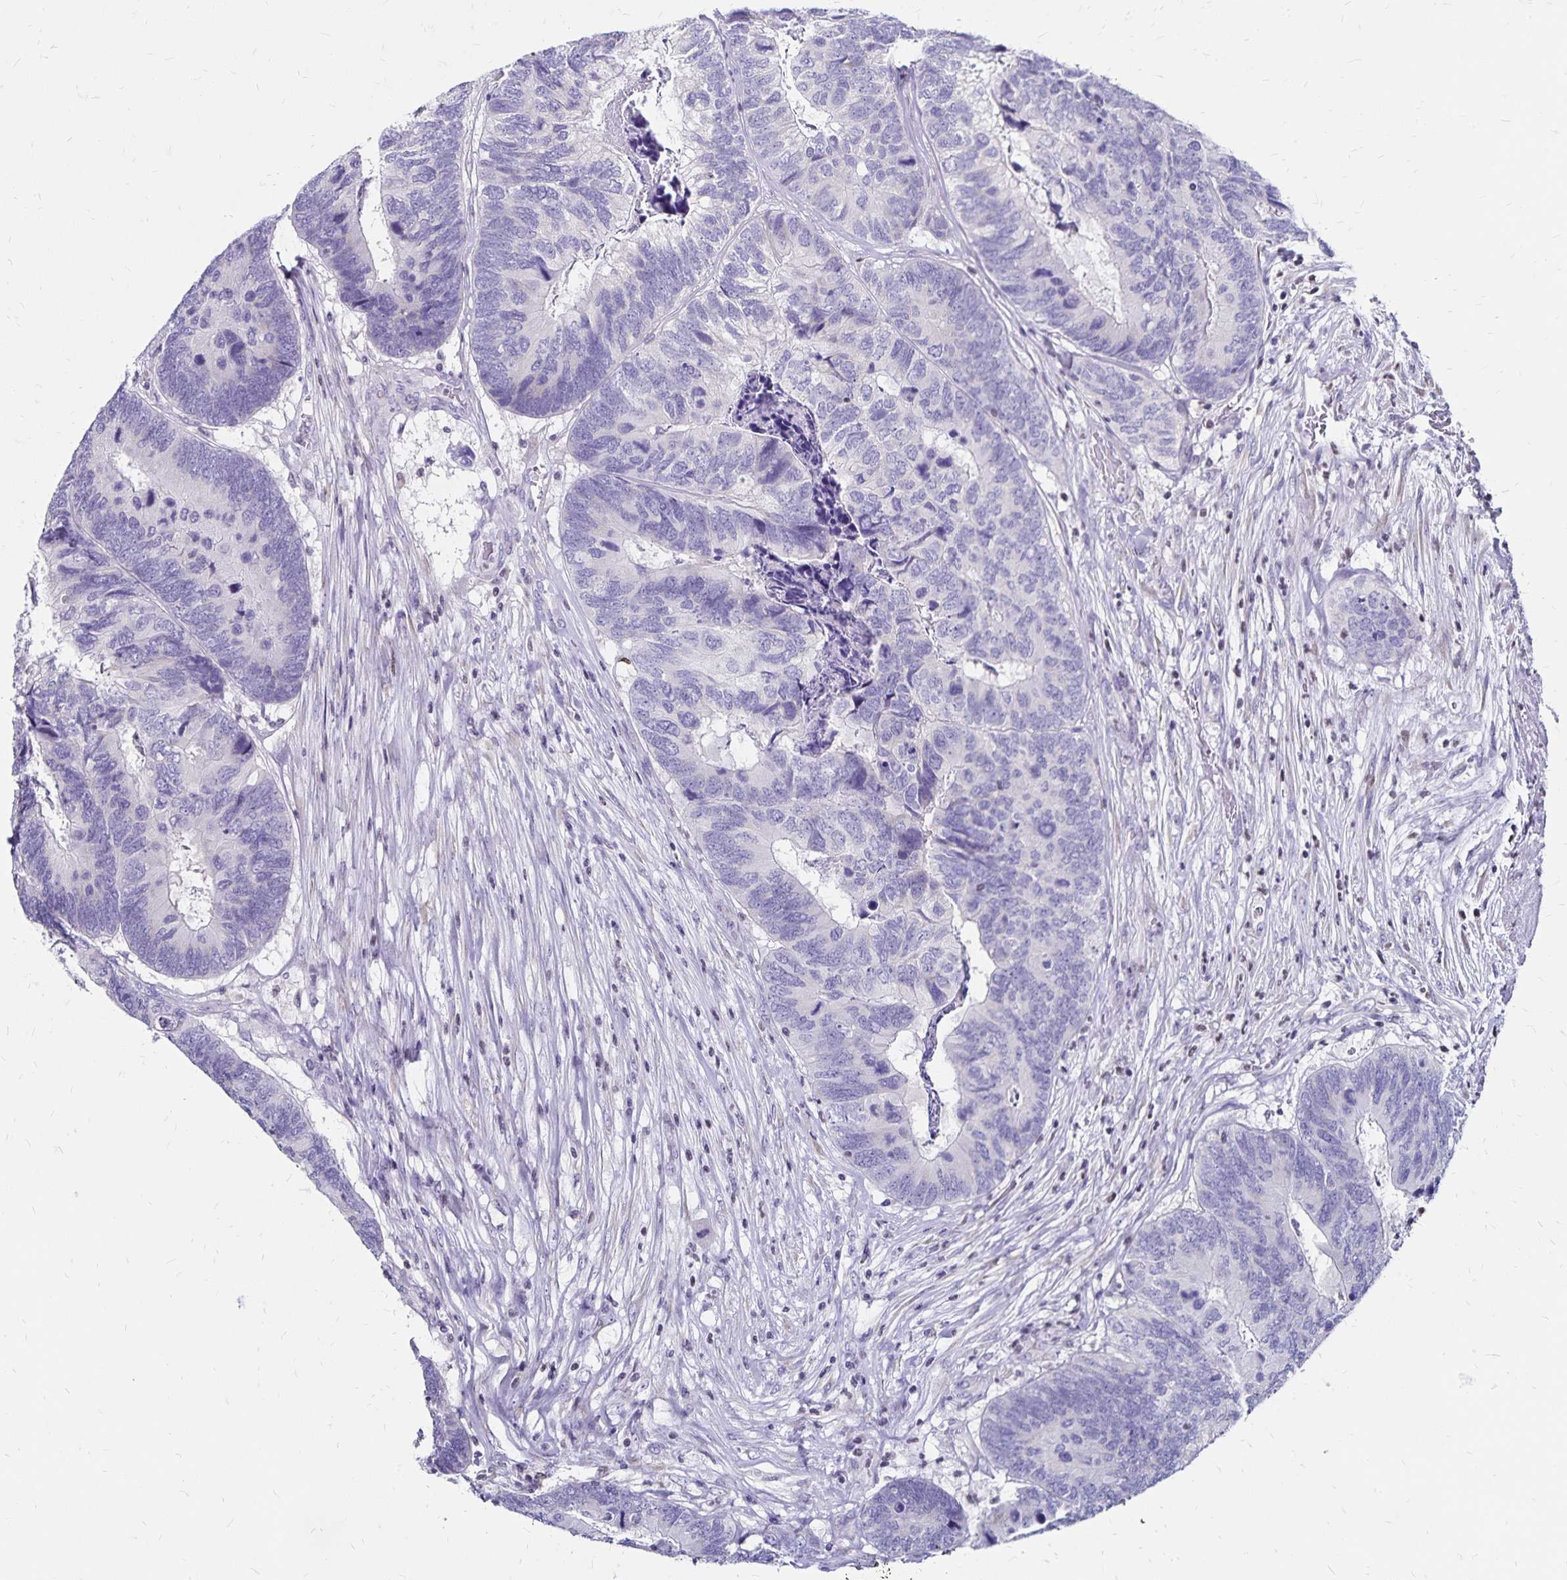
{"staining": {"intensity": "negative", "quantity": "none", "location": "none"}, "tissue": "colorectal cancer", "cell_type": "Tumor cells", "image_type": "cancer", "snomed": [{"axis": "morphology", "description": "Adenocarcinoma, NOS"}, {"axis": "topography", "description": "Colon"}], "caption": "Human colorectal cancer (adenocarcinoma) stained for a protein using immunohistochemistry (IHC) exhibits no expression in tumor cells.", "gene": "IKZF1", "patient": {"sex": "female", "age": 67}}